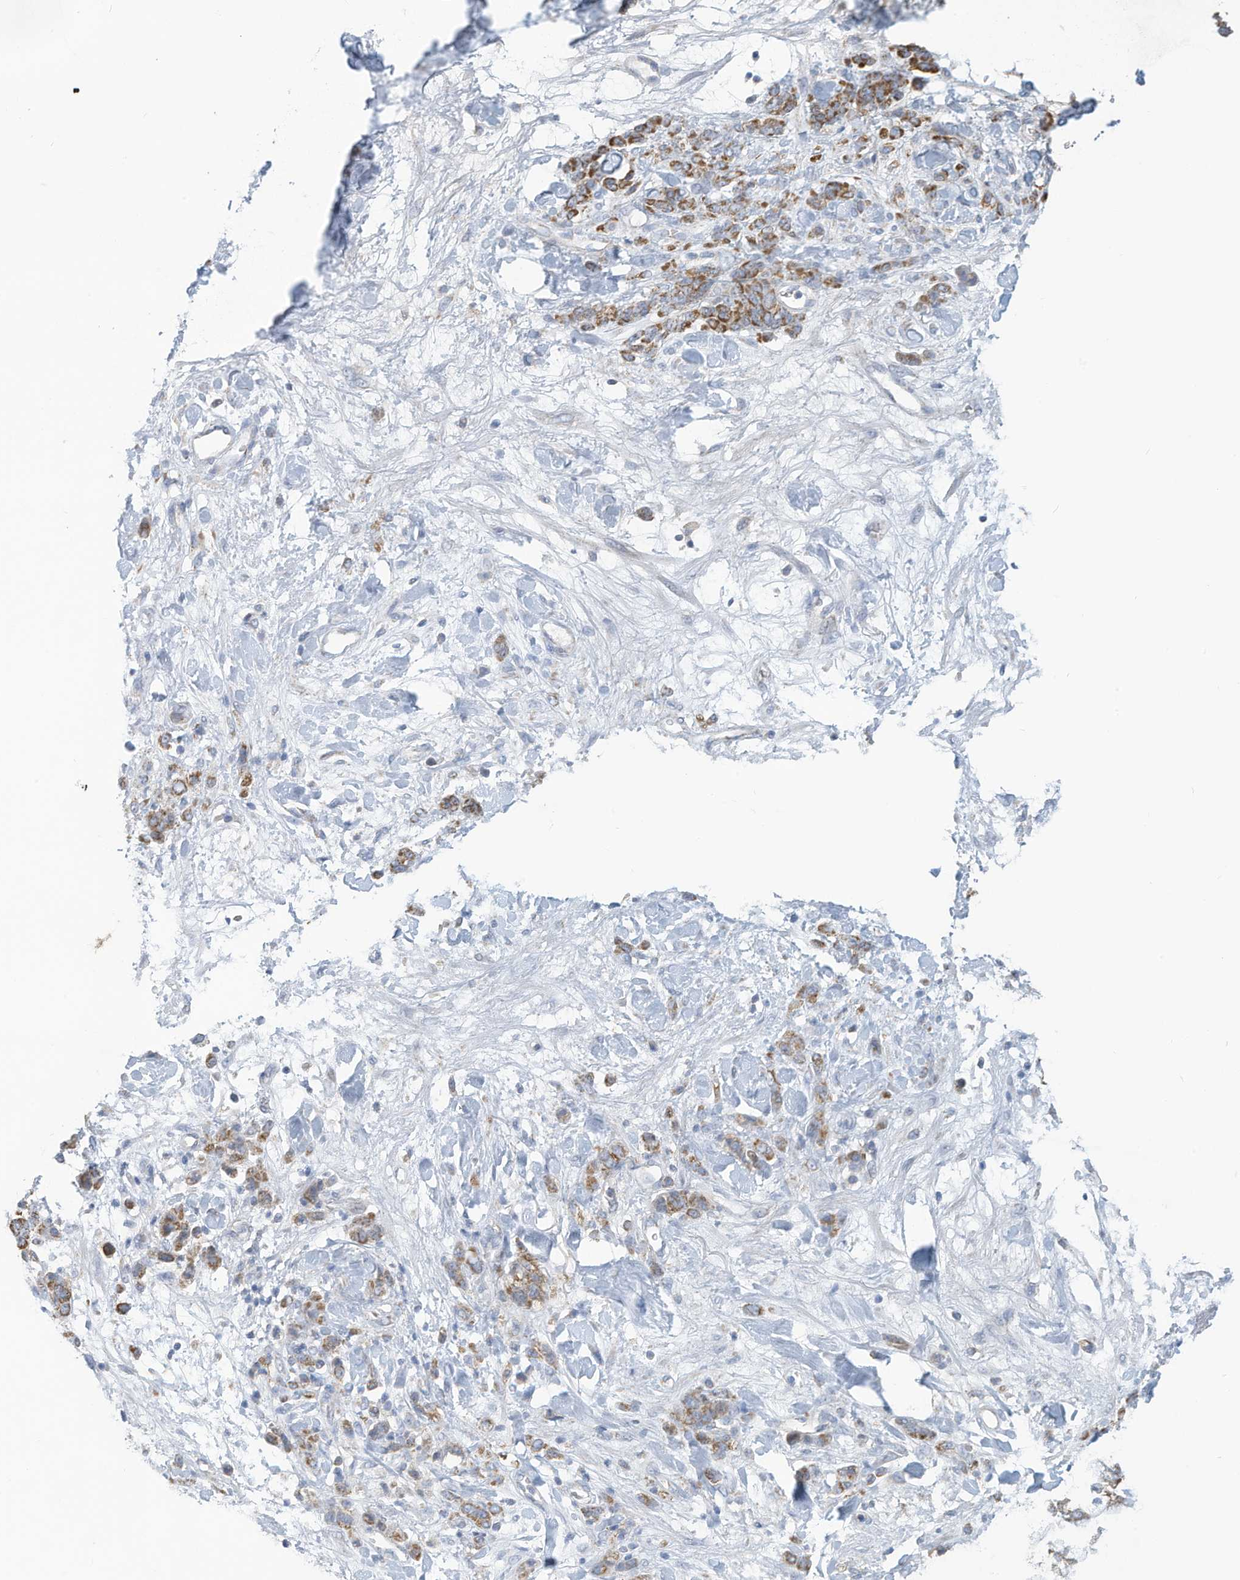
{"staining": {"intensity": "moderate", "quantity": ">75%", "location": "cytoplasmic/membranous"}, "tissue": "stomach cancer", "cell_type": "Tumor cells", "image_type": "cancer", "snomed": [{"axis": "morphology", "description": "Normal tissue, NOS"}, {"axis": "morphology", "description": "Adenocarcinoma, NOS"}, {"axis": "topography", "description": "Stomach"}], "caption": "The photomicrograph displays a brown stain indicating the presence of a protein in the cytoplasmic/membranous of tumor cells in adenocarcinoma (stomach). (DAB (3,3'-diaminobenzidine) IHC, brown staining for protein, blue staining for nuclei).", "gene": "NLN", "patient": {"sex": "male", "age": 82}}